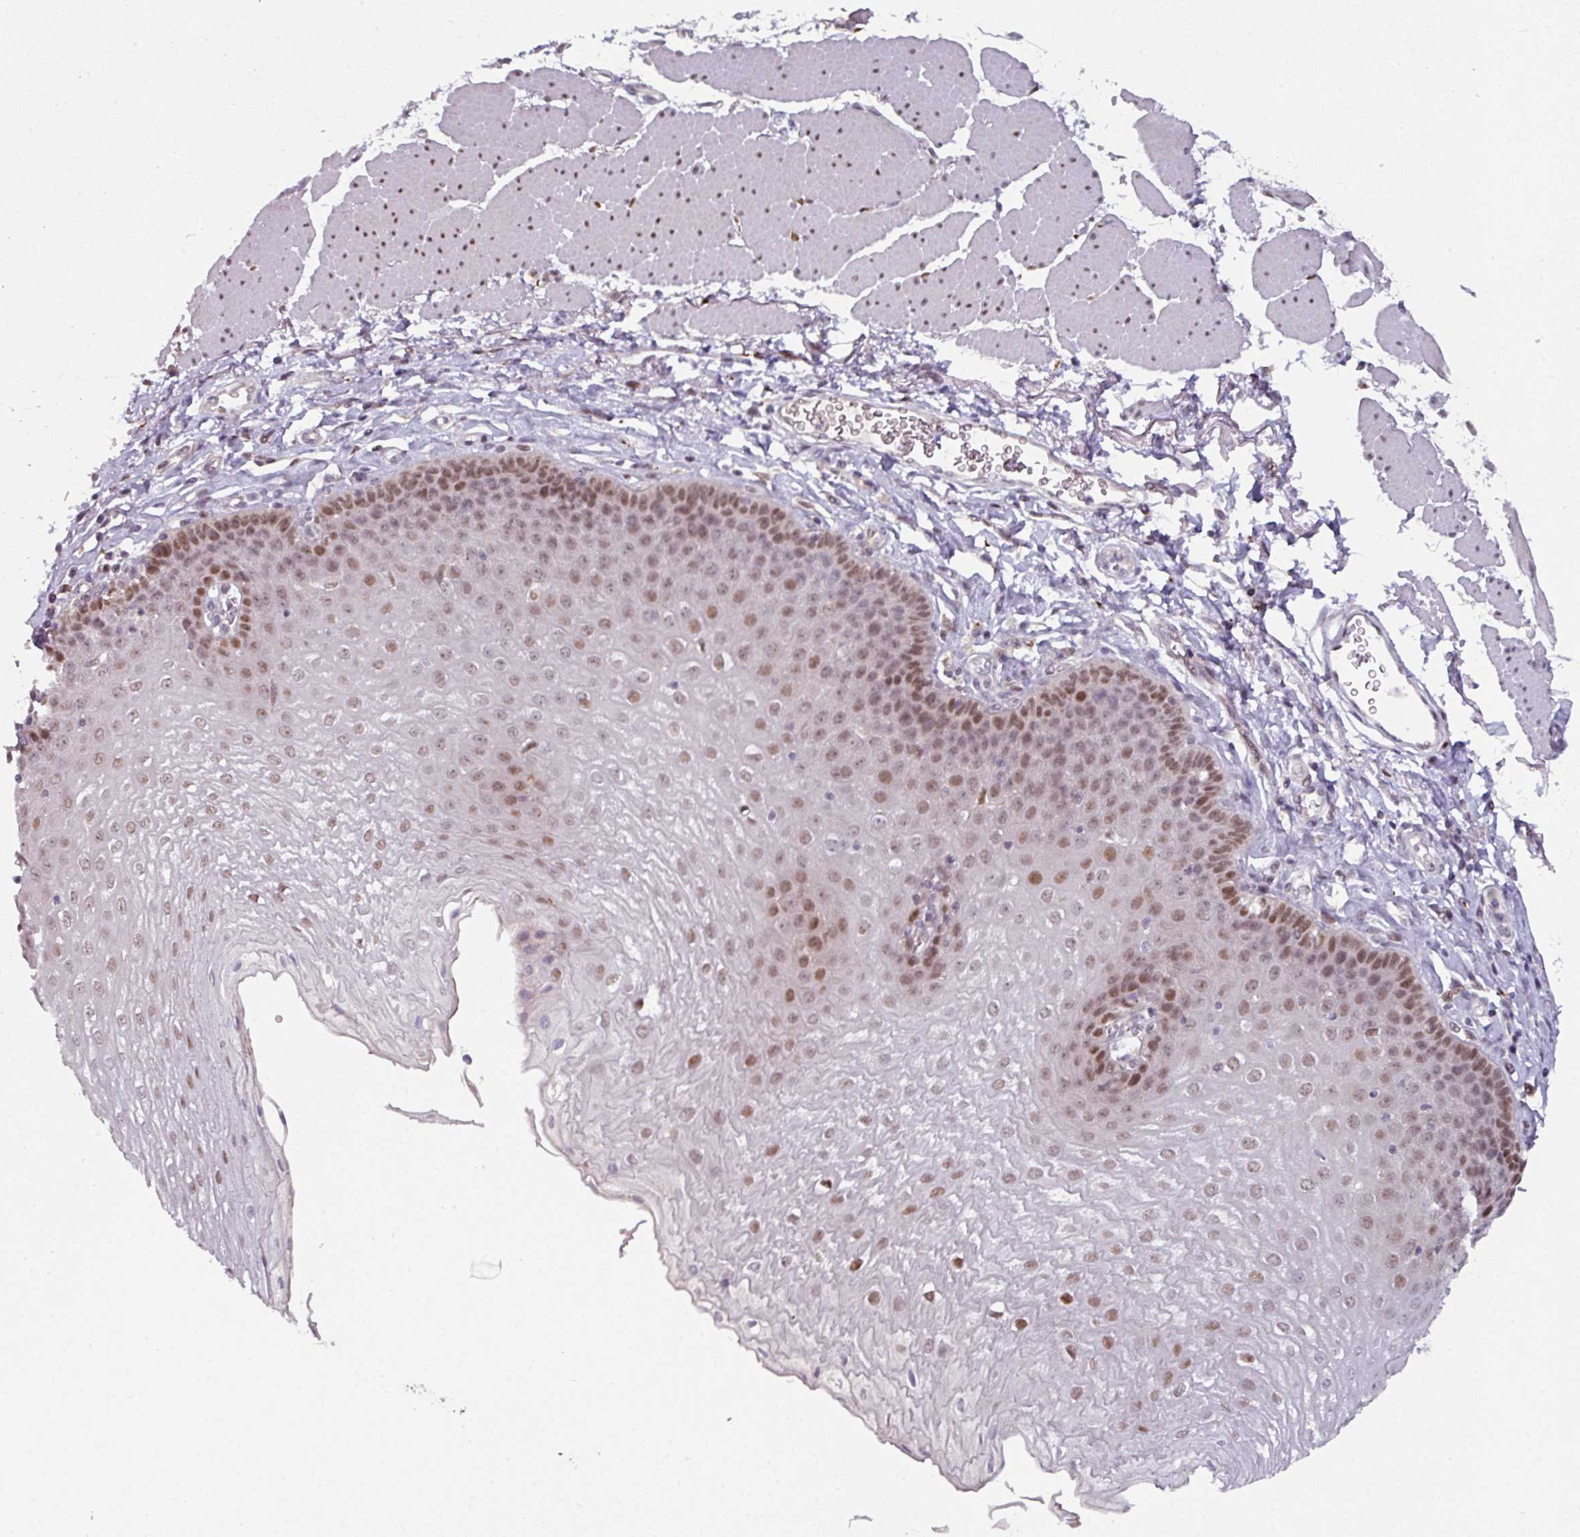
{"staining": {"intensity": "moderate", "quantity": ">75%", "location": "nuclear"}, "tissue": "esophagus", "cell_type": "Squamous epithelial cells", "image_type": "normal", "snomed": [{"axis": "morphology", "description": "Normal tissue, NOS"}, {"axis": "topography", "description": "Esophagus"}], "caption": "Immunohistochemical staining of unremarkable human esophagus demonstrates >75% levels of moderate nuclear protein expression in about >75% of squamous epithelial cells. Immunohistochemistry (ihc) stains the protein in brown and the nuclei are stained blue.", "gene": "SWSAP1", "patient": {"sex": "female", "age": 81}}